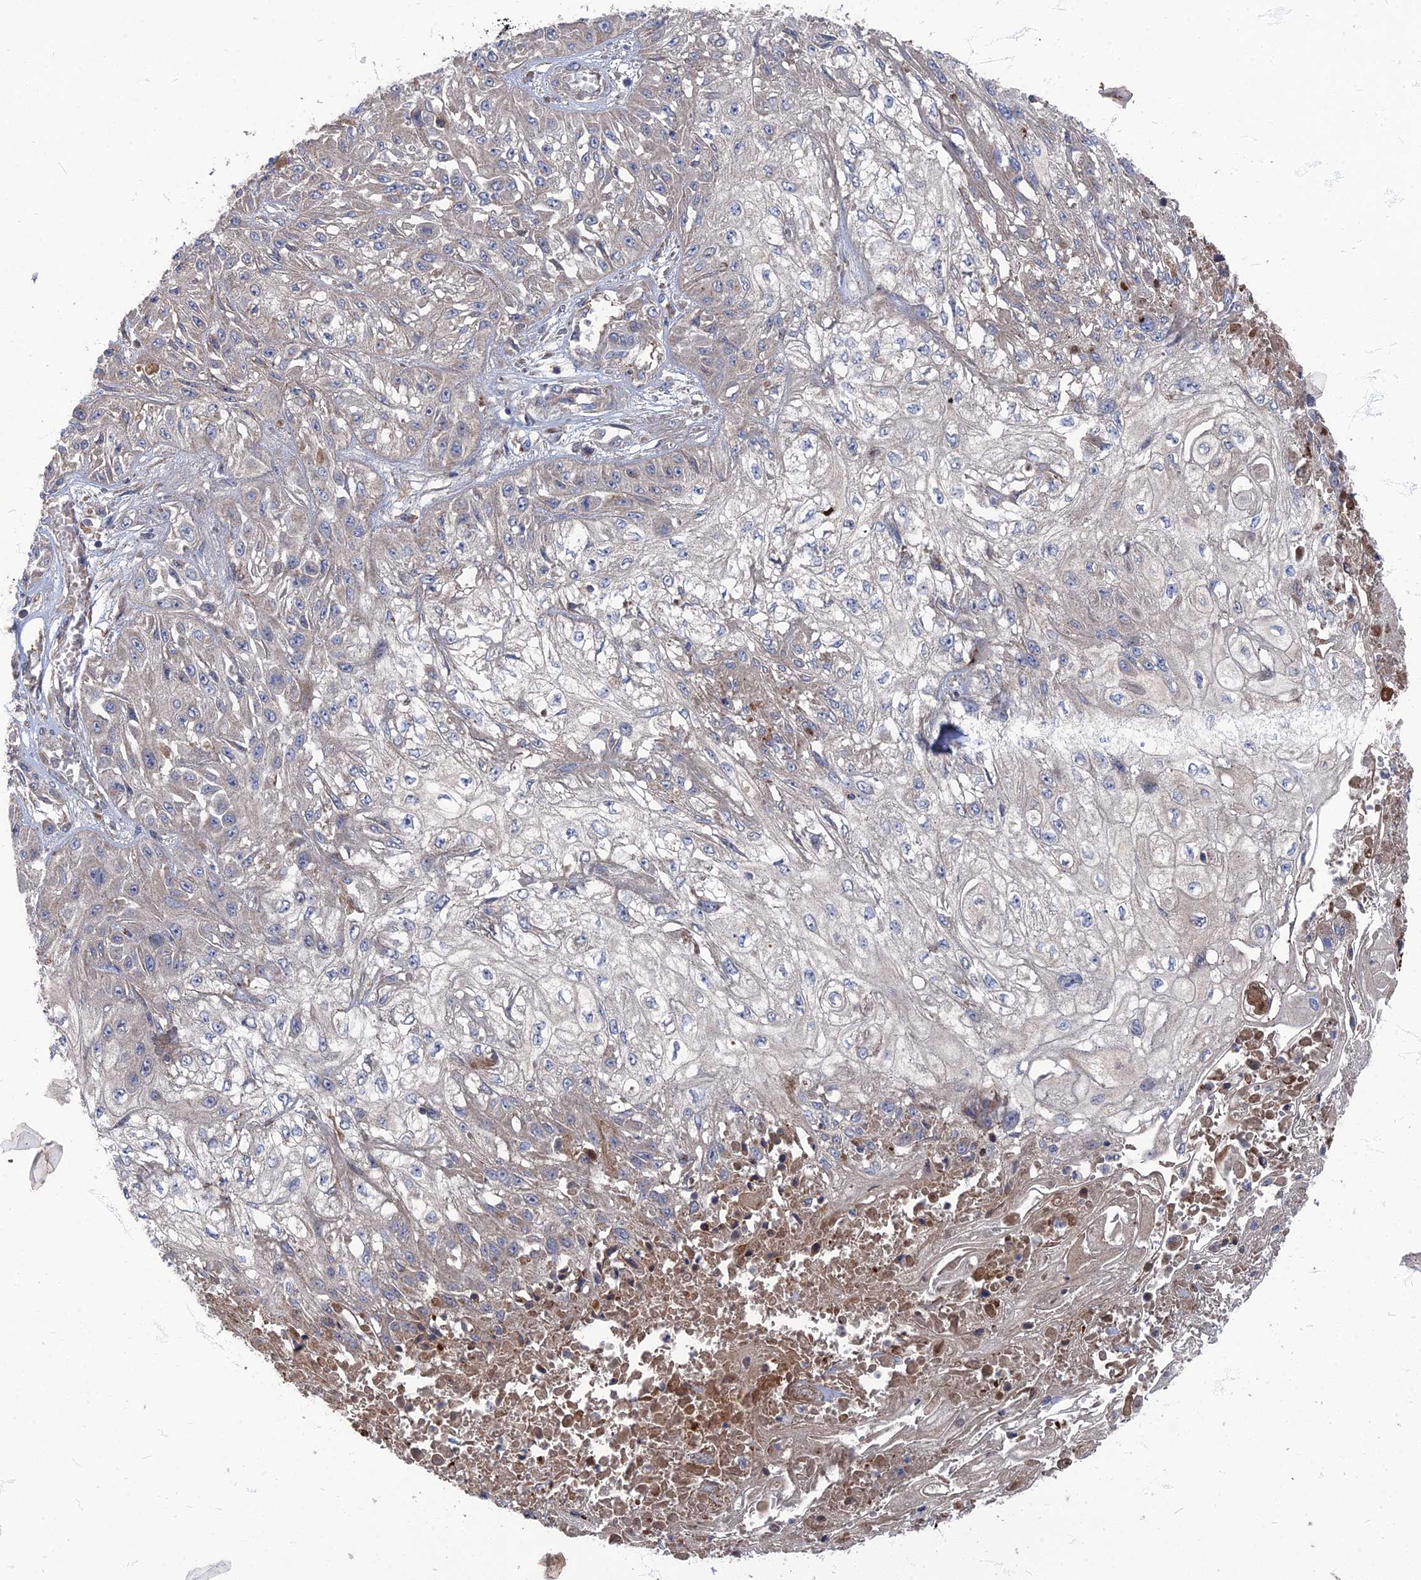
{"staining": {"intensity": "weak", "quantity": "<25%", "location": "cytoplasmic/membranous"}, "tissue": "skin cancer", "cell_type": "Tumor cells", "image_type": "cancer", "snomed": [{"axis": "morphology", "description": "Squamous cell carcinoma, NOS"}, {"axis": "morphology", "description": "Squamous cell carcinoma, metastatic, NOS"}, {"axis": "topography", "description": "Skin"}, {"axis": "topography", "description": "Lymph node"}], "caption": "A histopathology image of human skin cancer is negative for staining in tumor cells.", "gene": "PPCDC", "patient": {"sex": "male", "age": 75}}